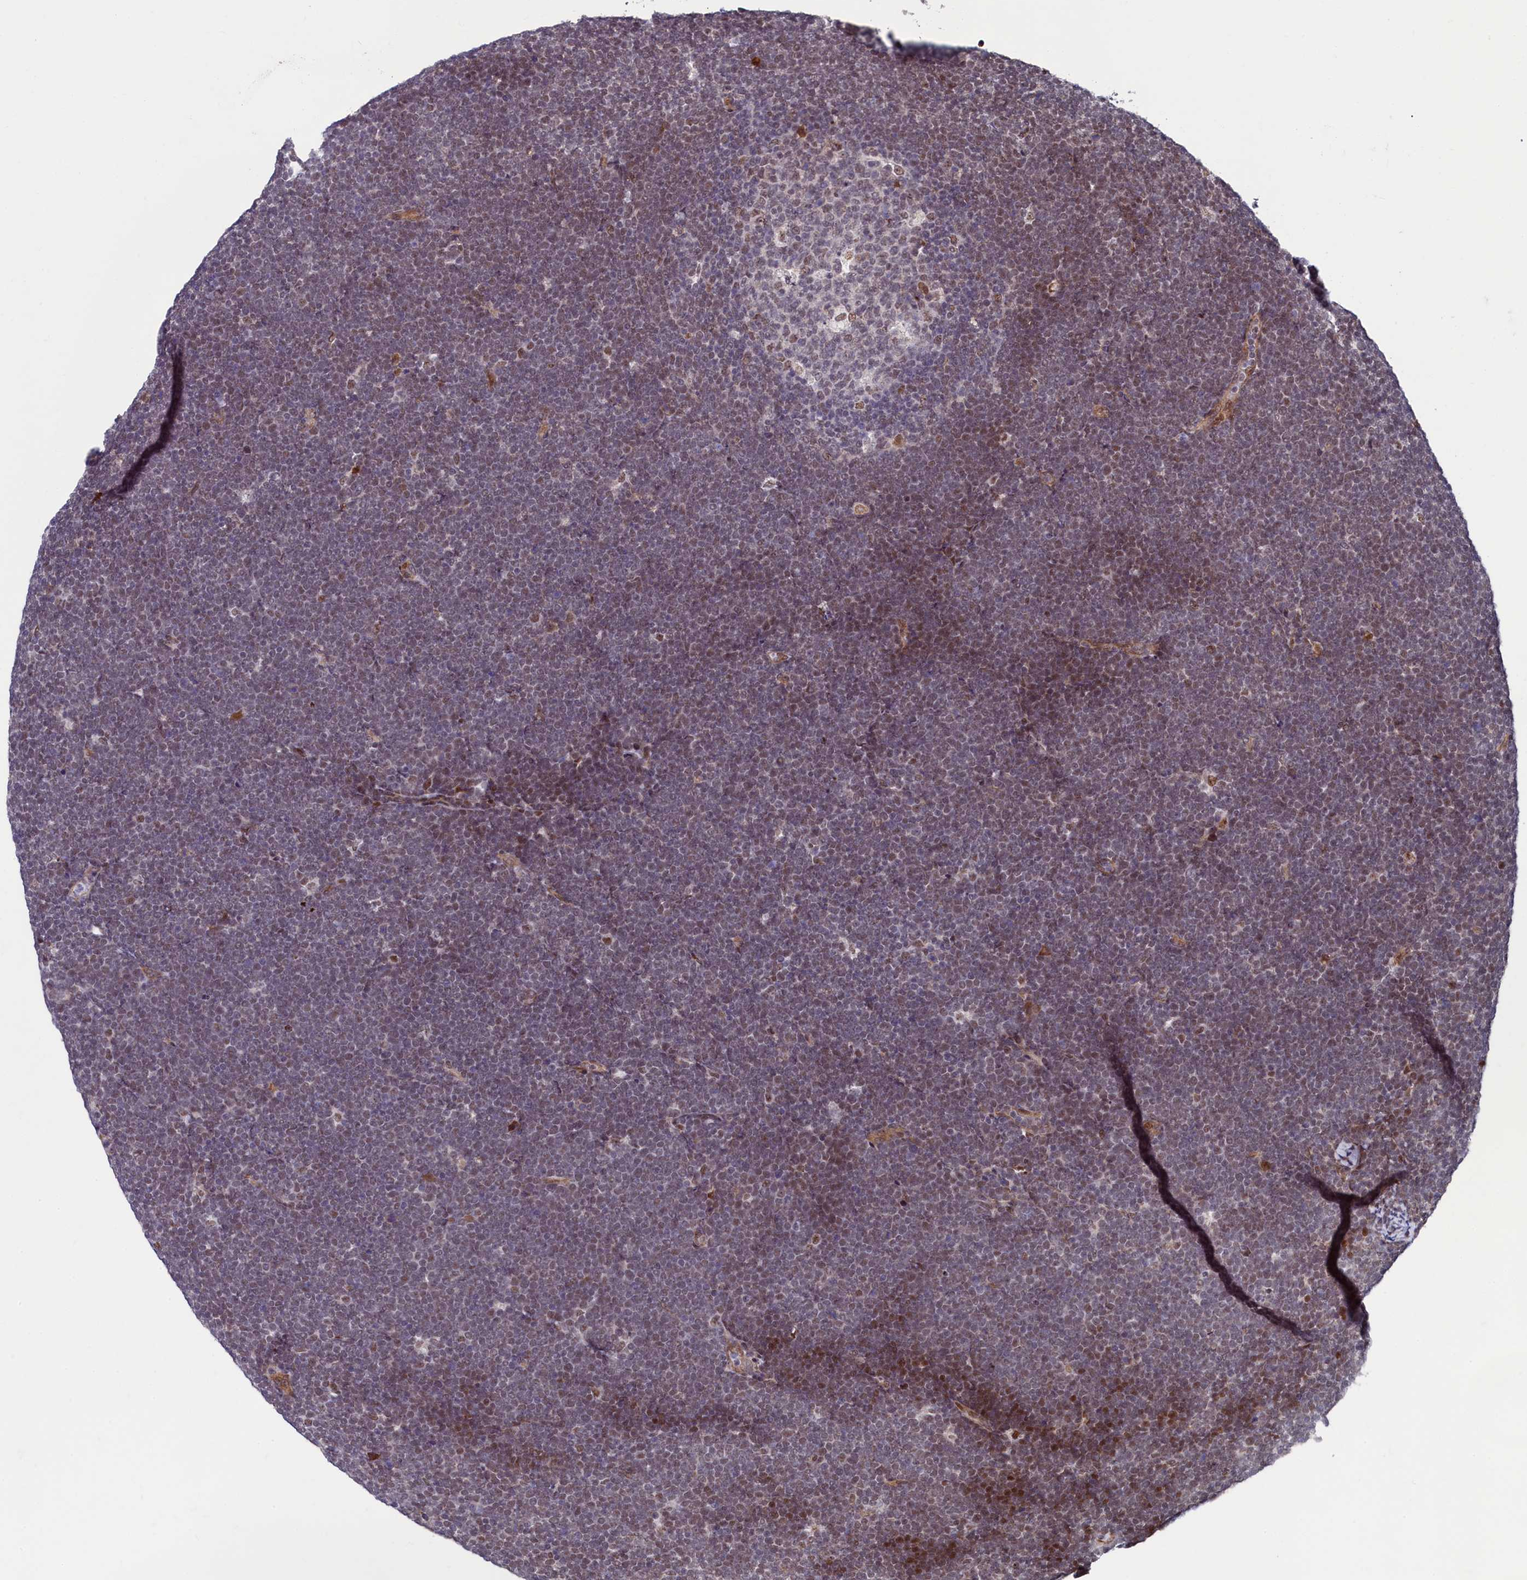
{"staining": {"intensity": "weak", "quantity": "25%-75%", "location": "nuclear"}, "tissue": "lymphoma", "cell_type": "Tumor cells", "image_type": "cancer", "snomed": [{"axis": "morphology", "description": "Malignant lymphoma, non-Hodgkin's type, High grade"}, {"axis": "topography", "description": "Lymph node"}], "caption": "Protein staining of lymphoma tissue demonstrates weak nuclear positivity in approximately 25%-75% of tumor cells.", "gene": "LEO1", "patient": {"sex": "male", "age": 13}}